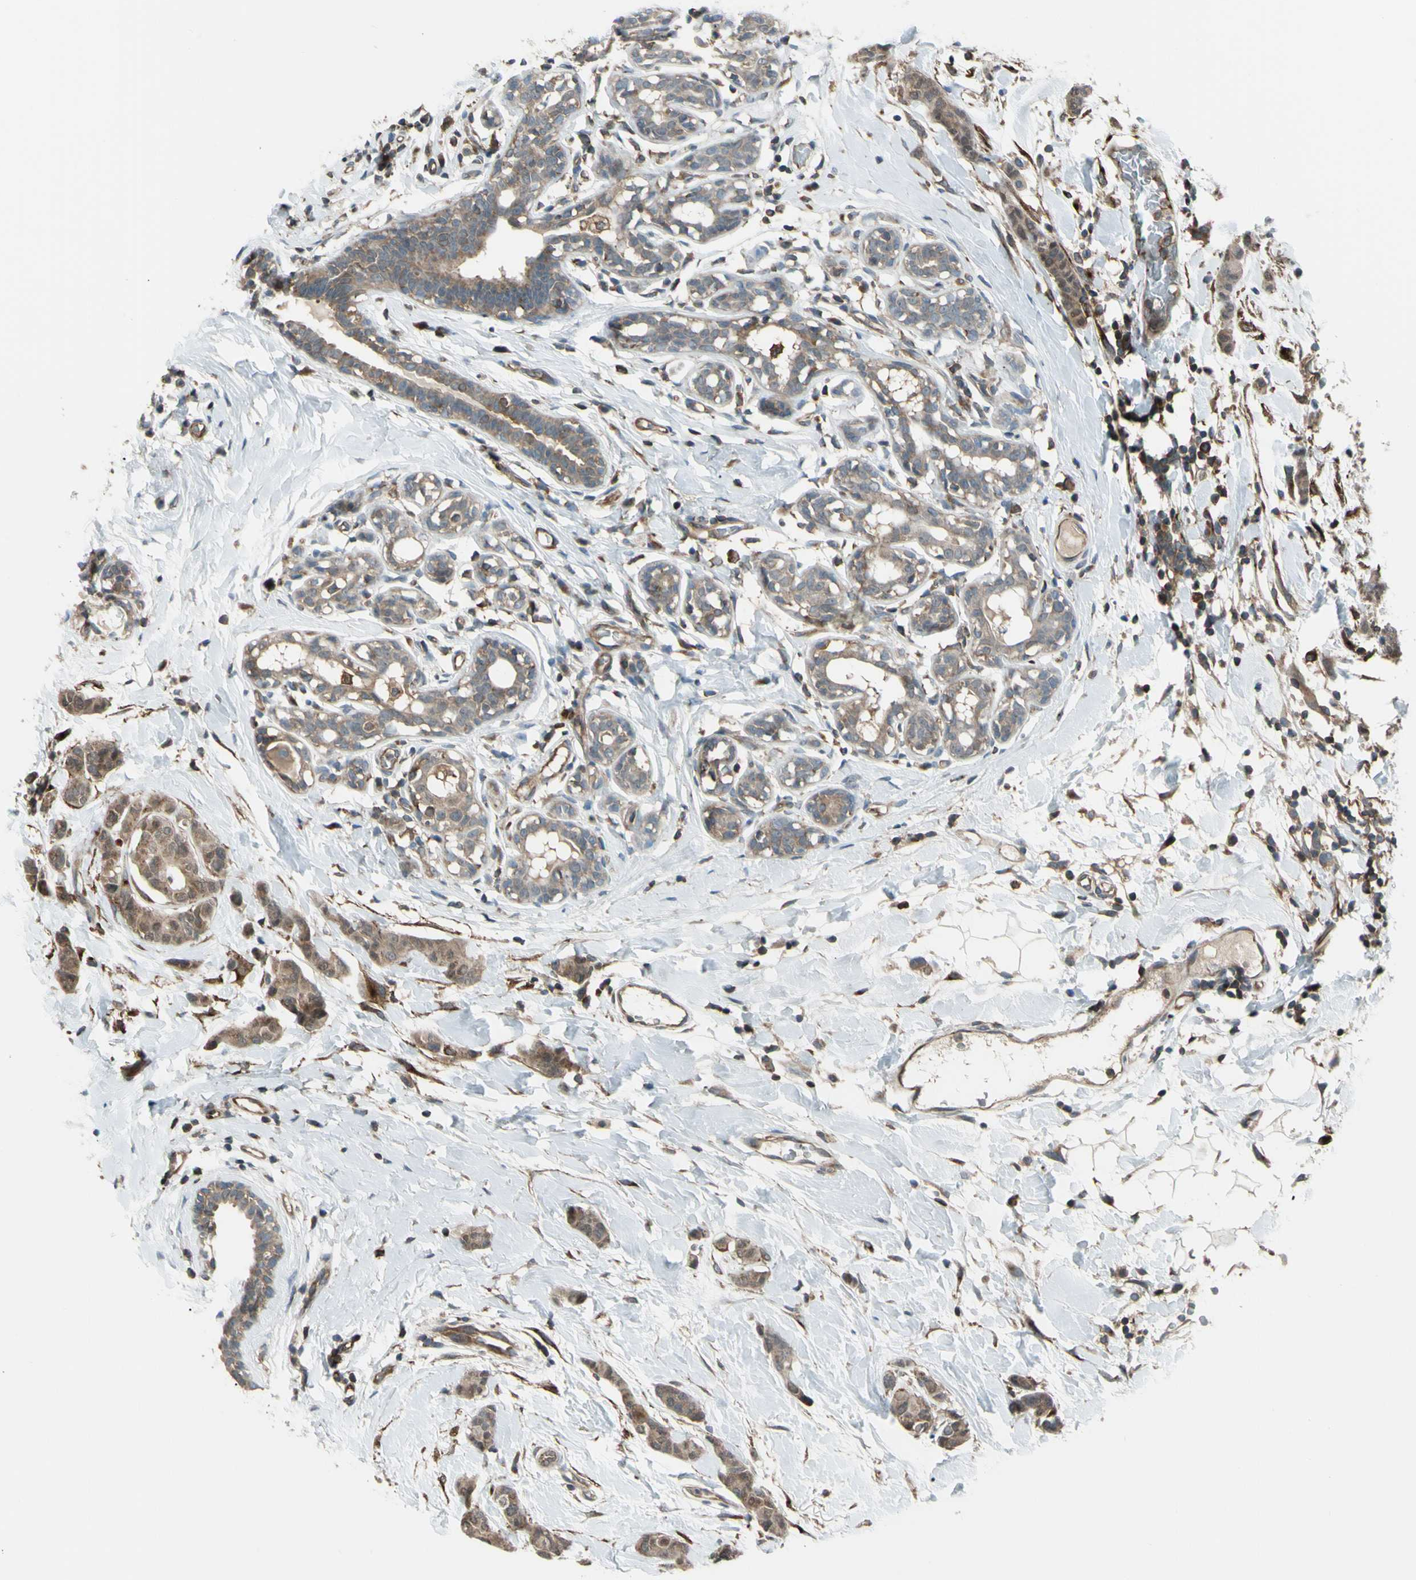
{"staining": {"intensity": "weak", "quantity": ">75%", "location": "cytoplasmic/membranous,nuclear"}, "tissue": "breast cancer", "cell_type": "Tumor cells", "image_type": "cancer", "snomed": [{"axis": "morphology", "description": "Normal tissue, NOS"}, {"axis": "morphology", "description": "Duct carcinoma"}, {"axis": "topography", "description": "Breast"}], "caption": "Breast invasive ductal carcinoma stained with IHC demonstrates weak cytoplasmic/membranous and nuclear staining in approximately >75% of tumor cells. (DAB IHC with brightfield microscopy, high magnification).", "gene": "FLII", "patient": {"sex": "female", "age": 40}}